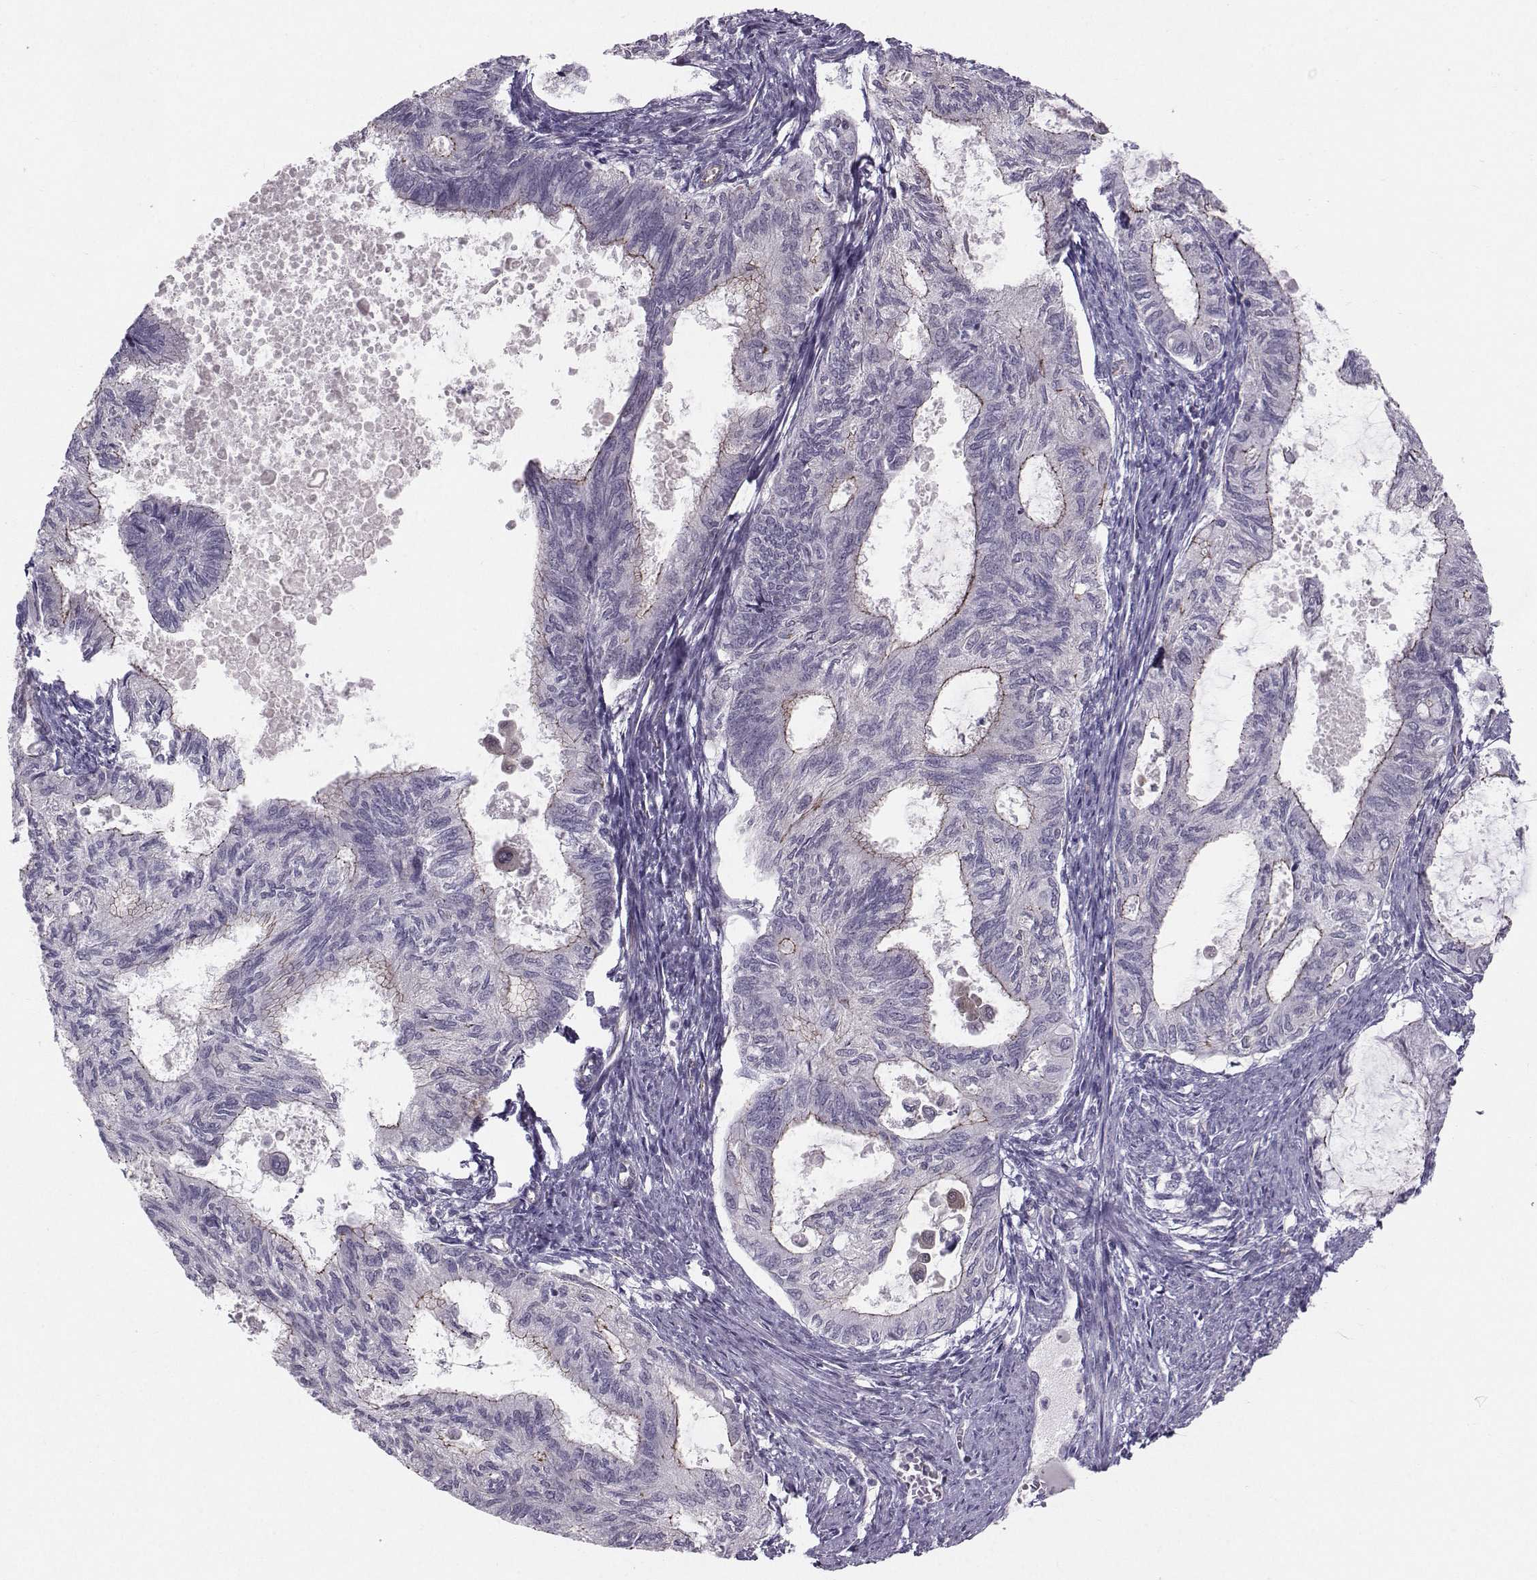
{"staining": {"intensity": "moderate", "quantity": "<25%", "location": "cytoplasmic/membranous"}, "tissue": "endometrial cancer", "cell_type": "Tumor cells", "image_type": "cancer", "snomed": [{"axis": "morphology", "description": "Adenocarcinoma, NOS"}, {"axis": "topography", "description": "Endometrium"}], "caption": "Adenocarcinoma (endometrial) tissue displays moderate cytoplasmic/membranous expression in about <25% of tumor cells, visualized by immunohistochemistry. (DAB = brown stain, brightfield microscopy at high magnification).", "gene": "MAST1", "patient": {"sex": "female", "age": 86}}